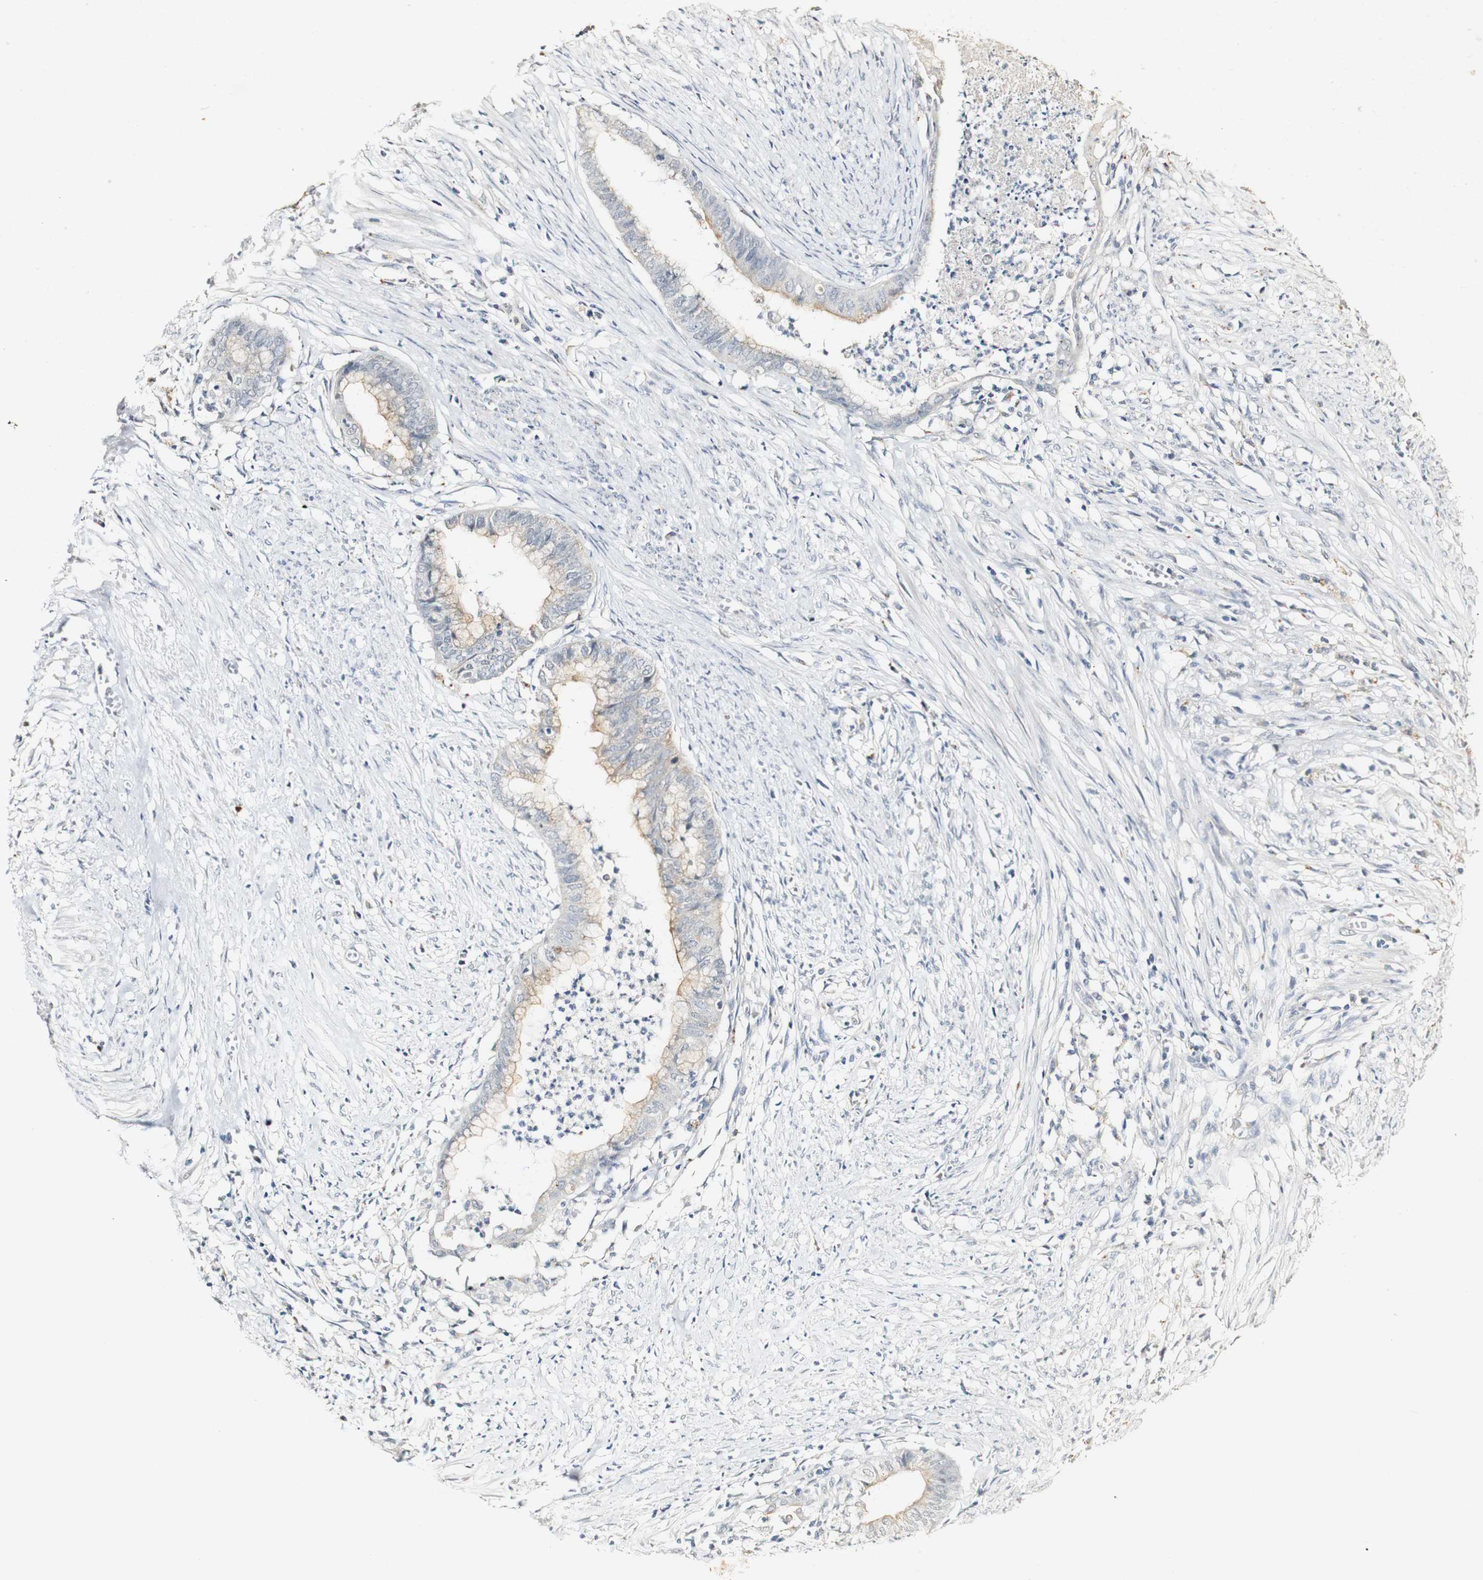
{"staining": {"intensity": "weak", "quantity": "25%-75%", "location": "cytoplasmic/membranous"}, "tissue": "endometrial cancer", "cell_type": "Tumor cells", "image_type": "cancer", "snomed": [{"axis": "morphology", "description": "Necrosis, NOS"}, {"axis": "morphology", "description": "Adenocarcinoma, NOS"}, {"axis": "topography", "description": "Endometrium"}], "caption": "A brown stain shows weak cytoplasmic/membranous positivity of a protein in endometrial cancer (adenocarcinoma) tumor cells.", "gene": "SYT7", "patient": {"sex": "female", "age": 79}}